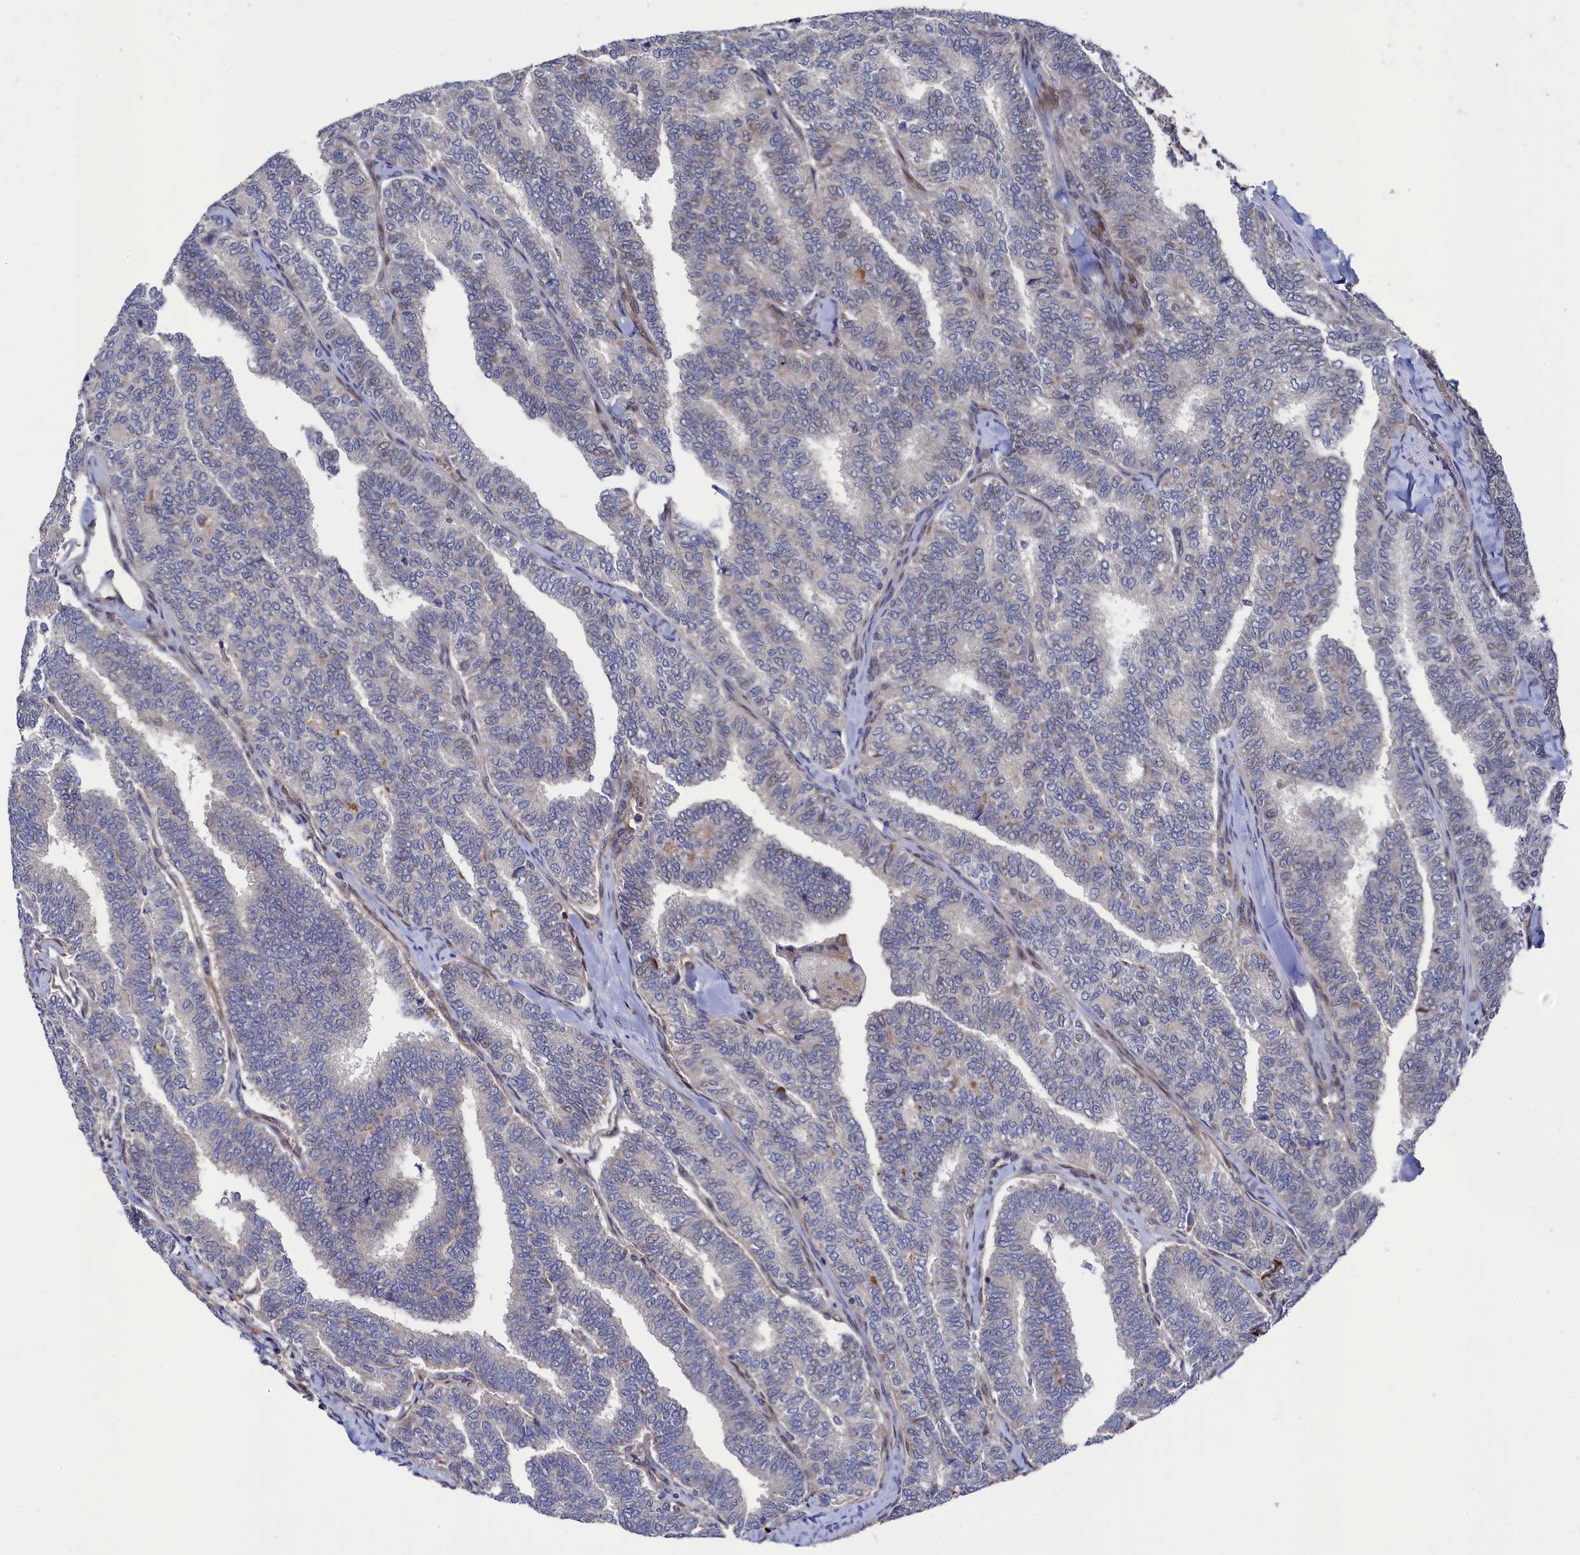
{"staining": {"intensity": "negative", "quantity": "none", "location": "none"}, "tissue": "thyroid cancer", "cell_type": "Tumor cells", "image_type": "cancer", "snomed": [{"axis": "morphology", "description": "Papillary adenocarcinoma, NOS"}, {"axis": "topography", "description": "Thyroid gland"}], "caption": "Human thyroid cancer (papillary adenocarcinoma) stained for a protein using immunohistochemistry displays no expression in tumor cells.", "gene": "ZNF891", "patient": {"sex": "female", "age": 35}}